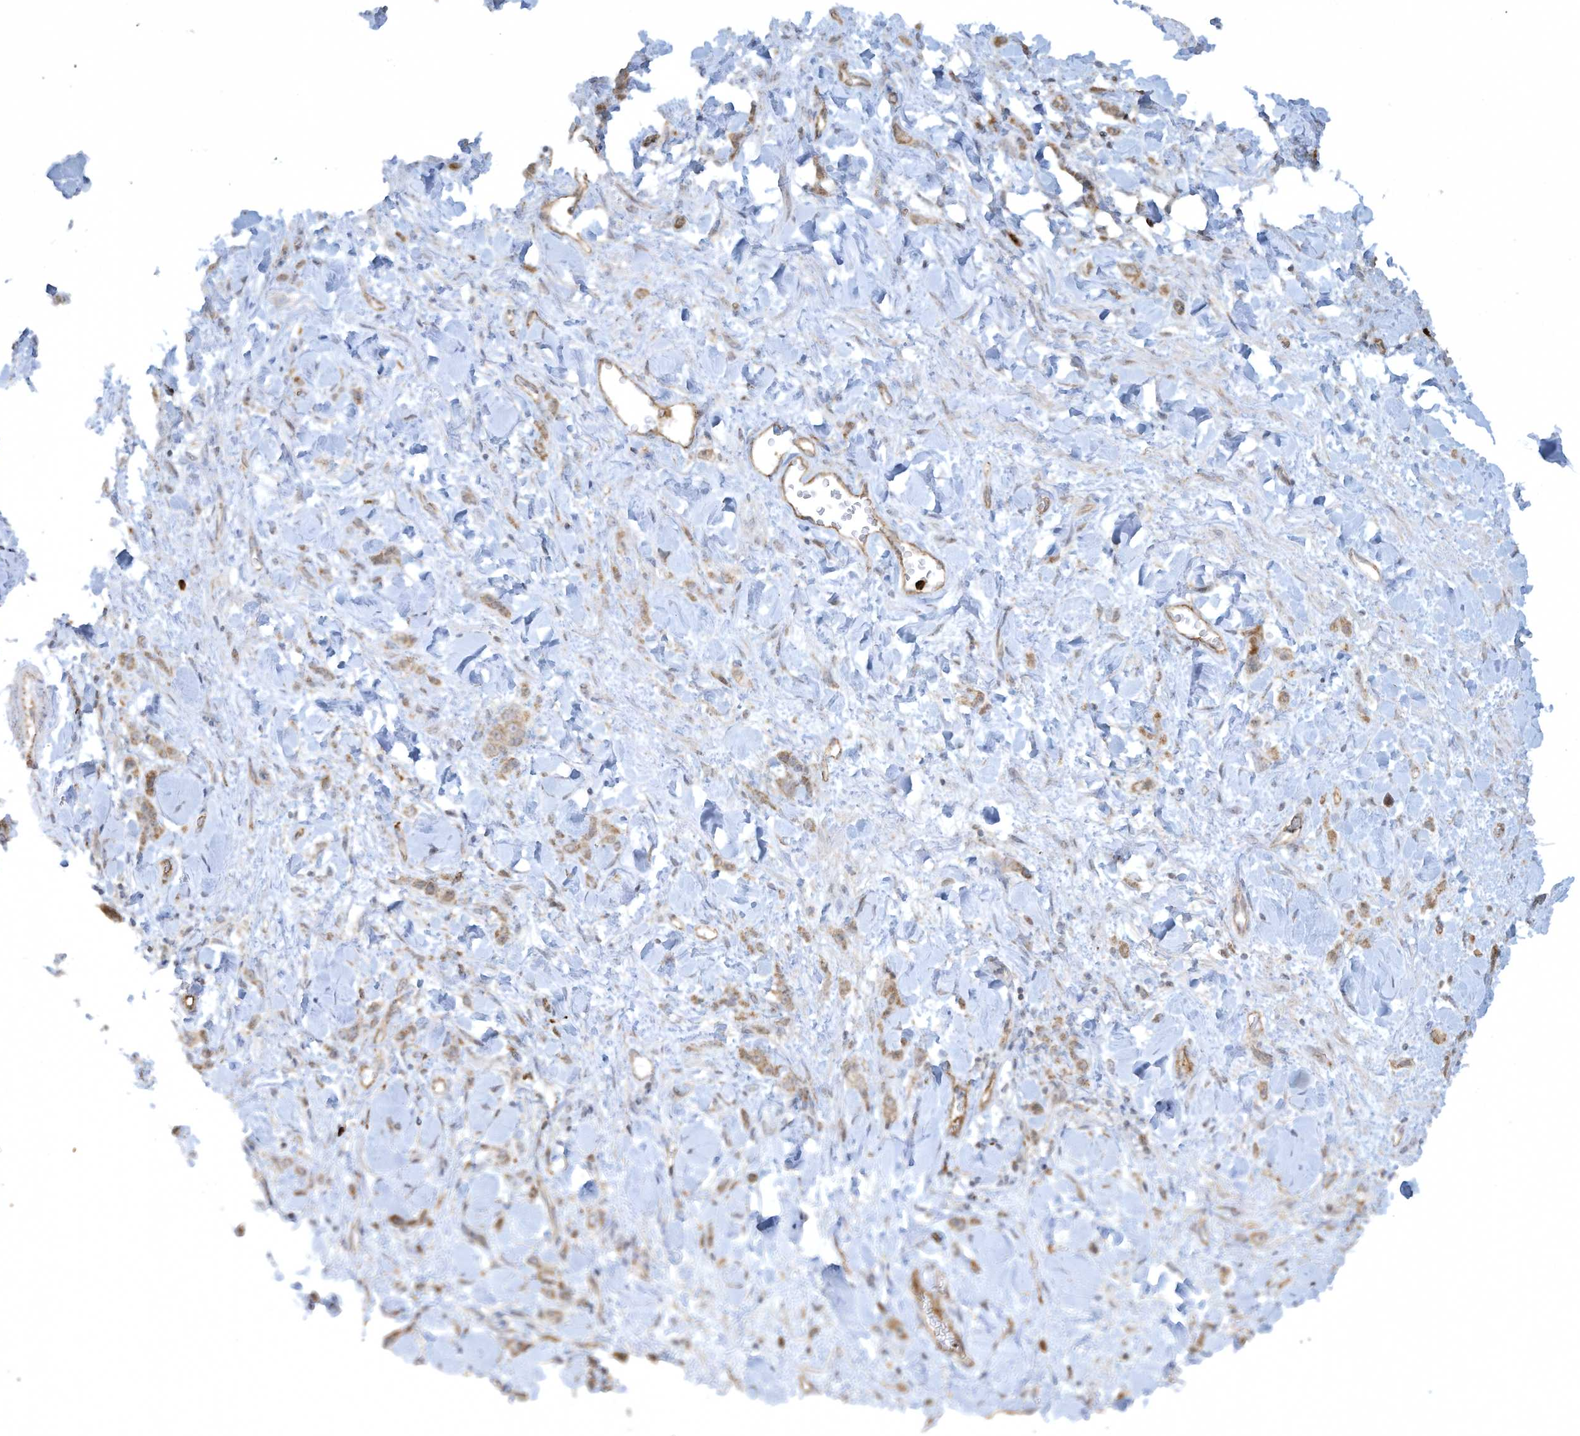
{"staining": {"intensity": "moderate", "quantity": ">75%", "location": "cytoplasmic/membranous"}, "tissue": "stomach cancer", "cell_type": "Tumor cells", "image_type": "cancer", "snomed": [{"axis": "morphology", "description": "Normal tissue, NOS"}, {"axis": "morphology", "description": "Adenocarcinoma, NOS"}, {"axis": "topography", "description": "Stomach"}], "caption": "The histopathology image displays a brown stain indicating the presence of a protein in the cytoplasmic/membranous of tumor cells in adenocarcinoma (stomach).", "gene": "CHRNA4", "patient": {"sex": "male", "age": 82}}